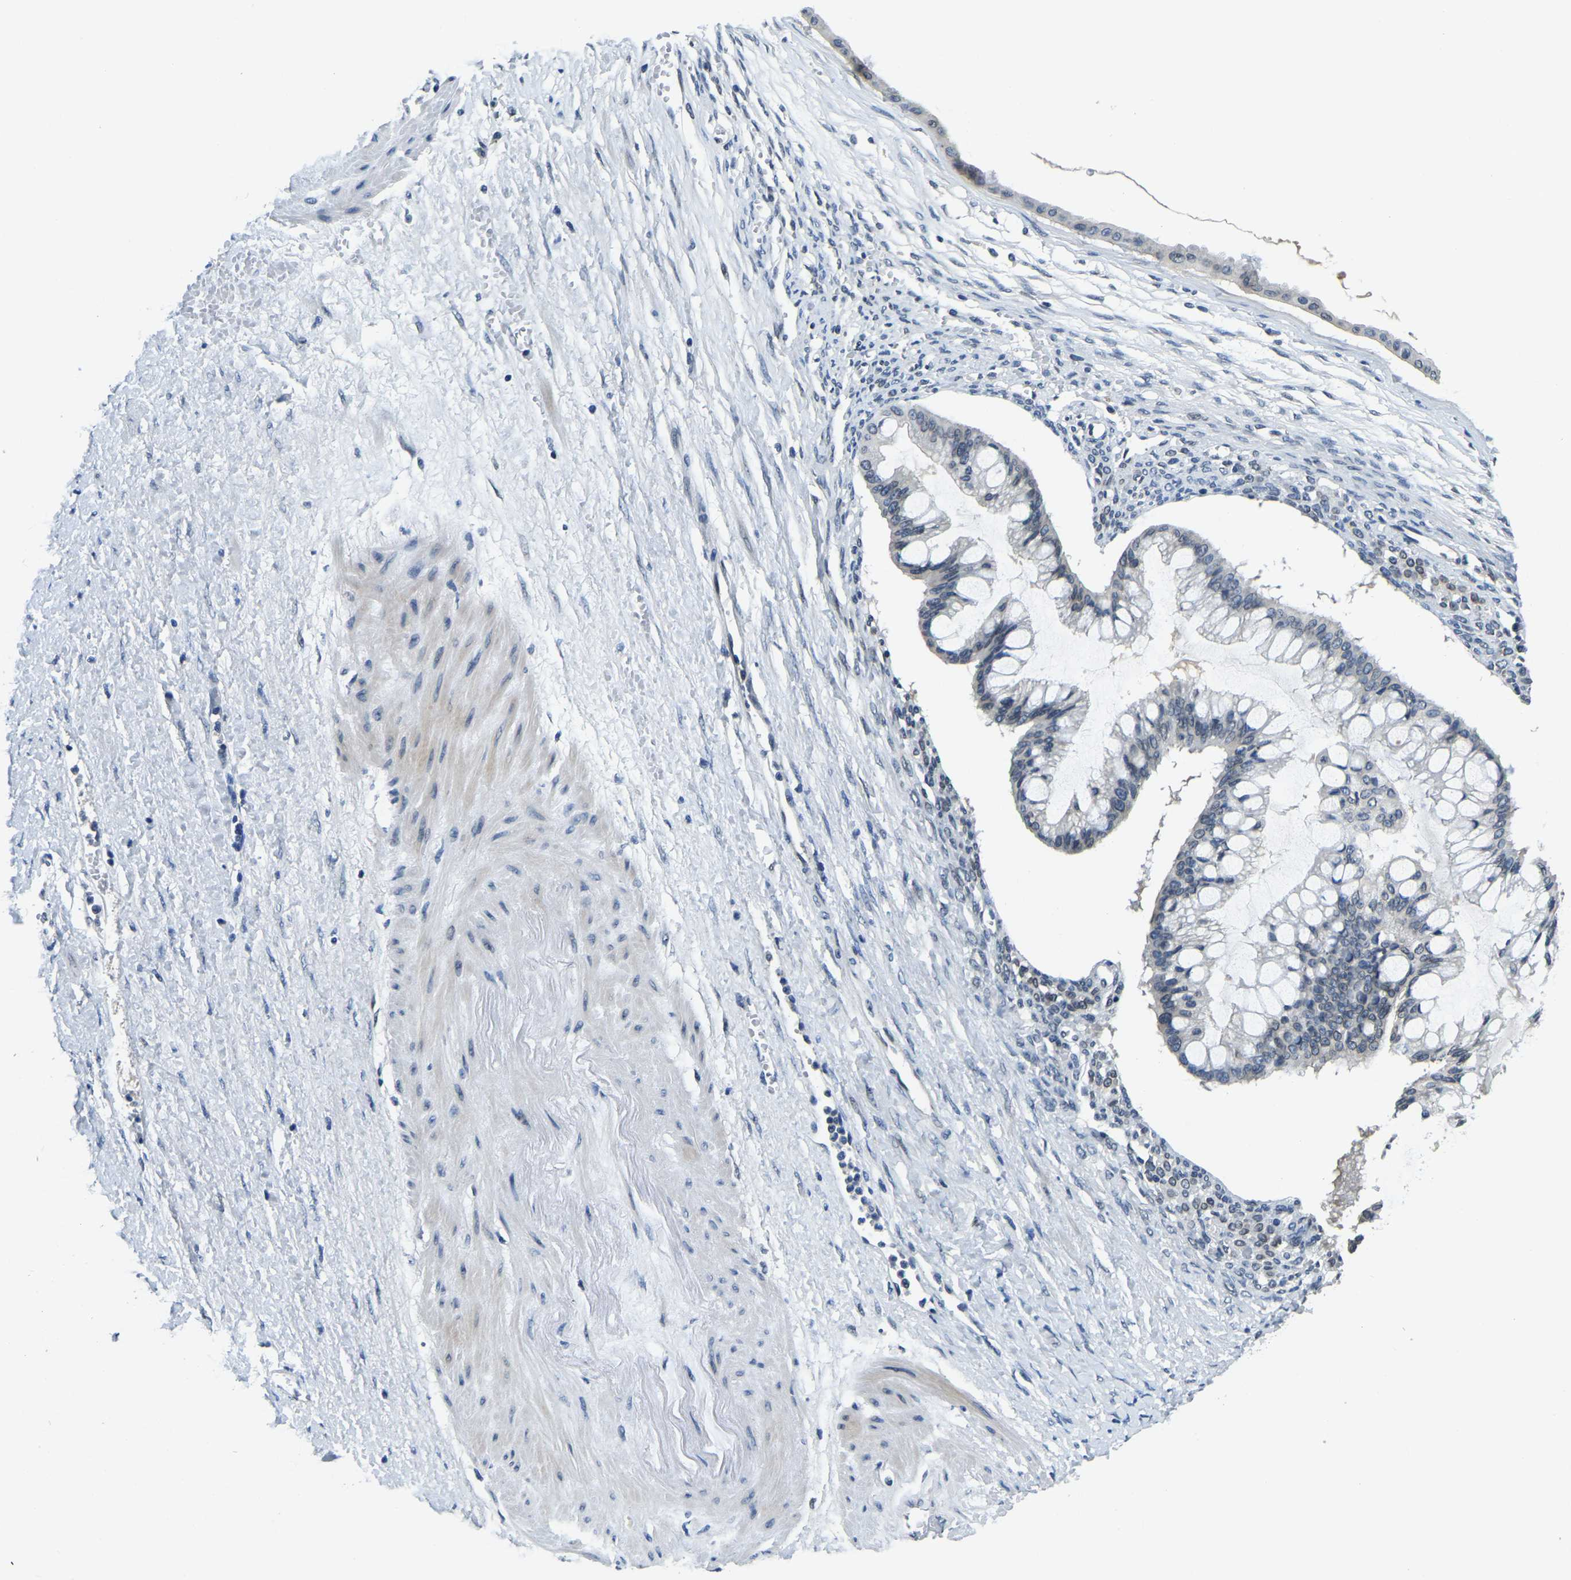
{"staining": {"intensity": "negative", "quantity": "none", "location": "none"}, "tissue": "ovarian cancer", "cell_type": "Tumor cells", "image_type": "cancer", "snomed": [{"axis": "morphology", "description": "Cystadenocarcinoma, mucinous, NOS"}, {"axis": "topography", "description": "Ovary"}], "caption": "This photomicrograph is of ovarian mucinous cystadenocarcinoma stained with immunohistochemistry (IHC) to label a protein in brown with the nuclei are counter-stained blue. There is no positivity in tumor cells. (DAB immunohistochemistry visualized using brightfield microscopy, high magnification).", "gene": "RANBP2", "patient": {"sex": "female", "age": 73}}